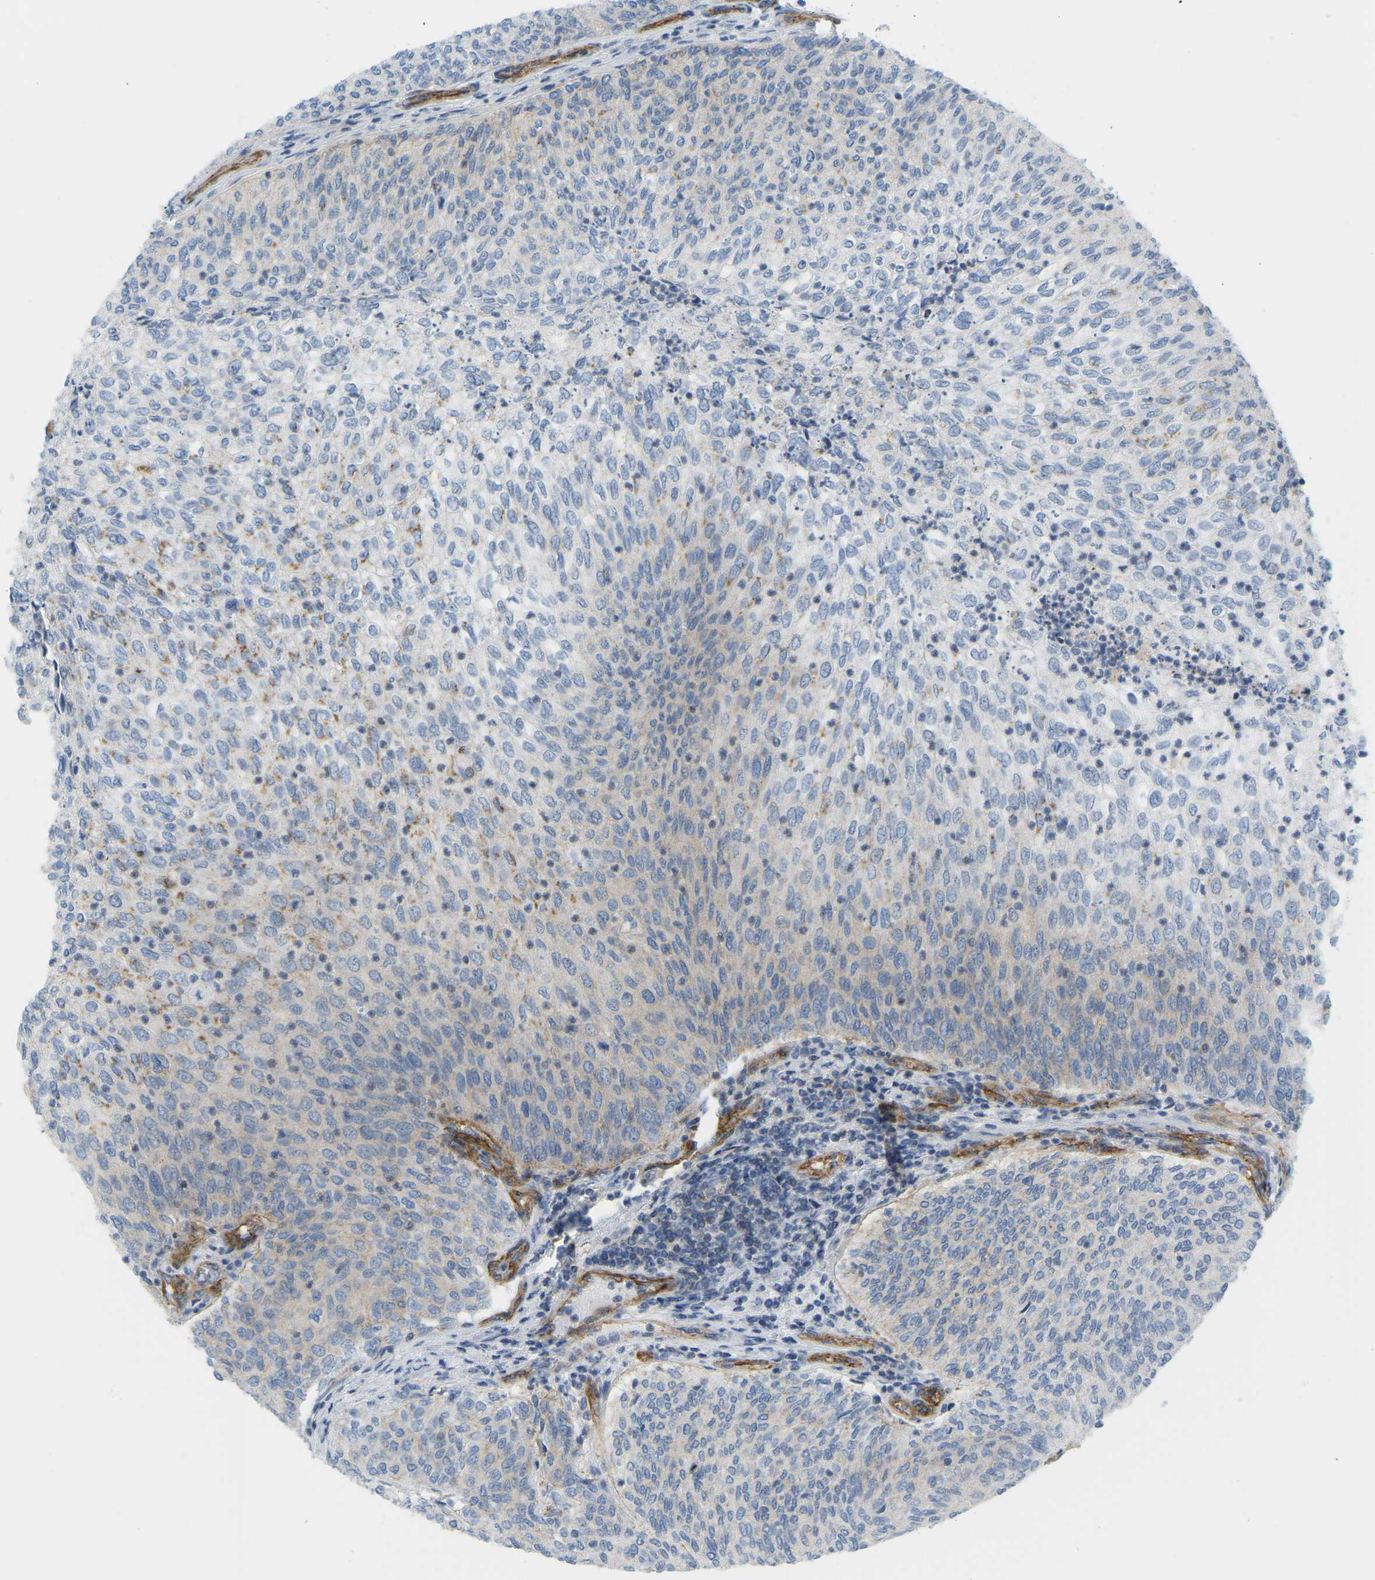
{"staining": {"intensity": "weak", "quantity": "<25%", "location": "cytoplasmic/membranous"}, "tissue": "urothelial cancer", "cell_type": "Tumor cells", "image_type": "cancer", "snomed": [{"axis": "morphology", "description": "Urothelial carcinoma, Low grade"}, {"axis": "topography", "description": "Urinary bladder"}], "caption": "The micrograph demonstrates no staining of tumor cells in low-grade urothelial carcinoma. (Stains: DAB (3,3'-diaminobenzidine) IHC with hematoxylin counter stain, Microscopy: brightfield microscopy at high magnification).", "gene": "MYL3", "patient": {"sex": "female", "age": 79}}